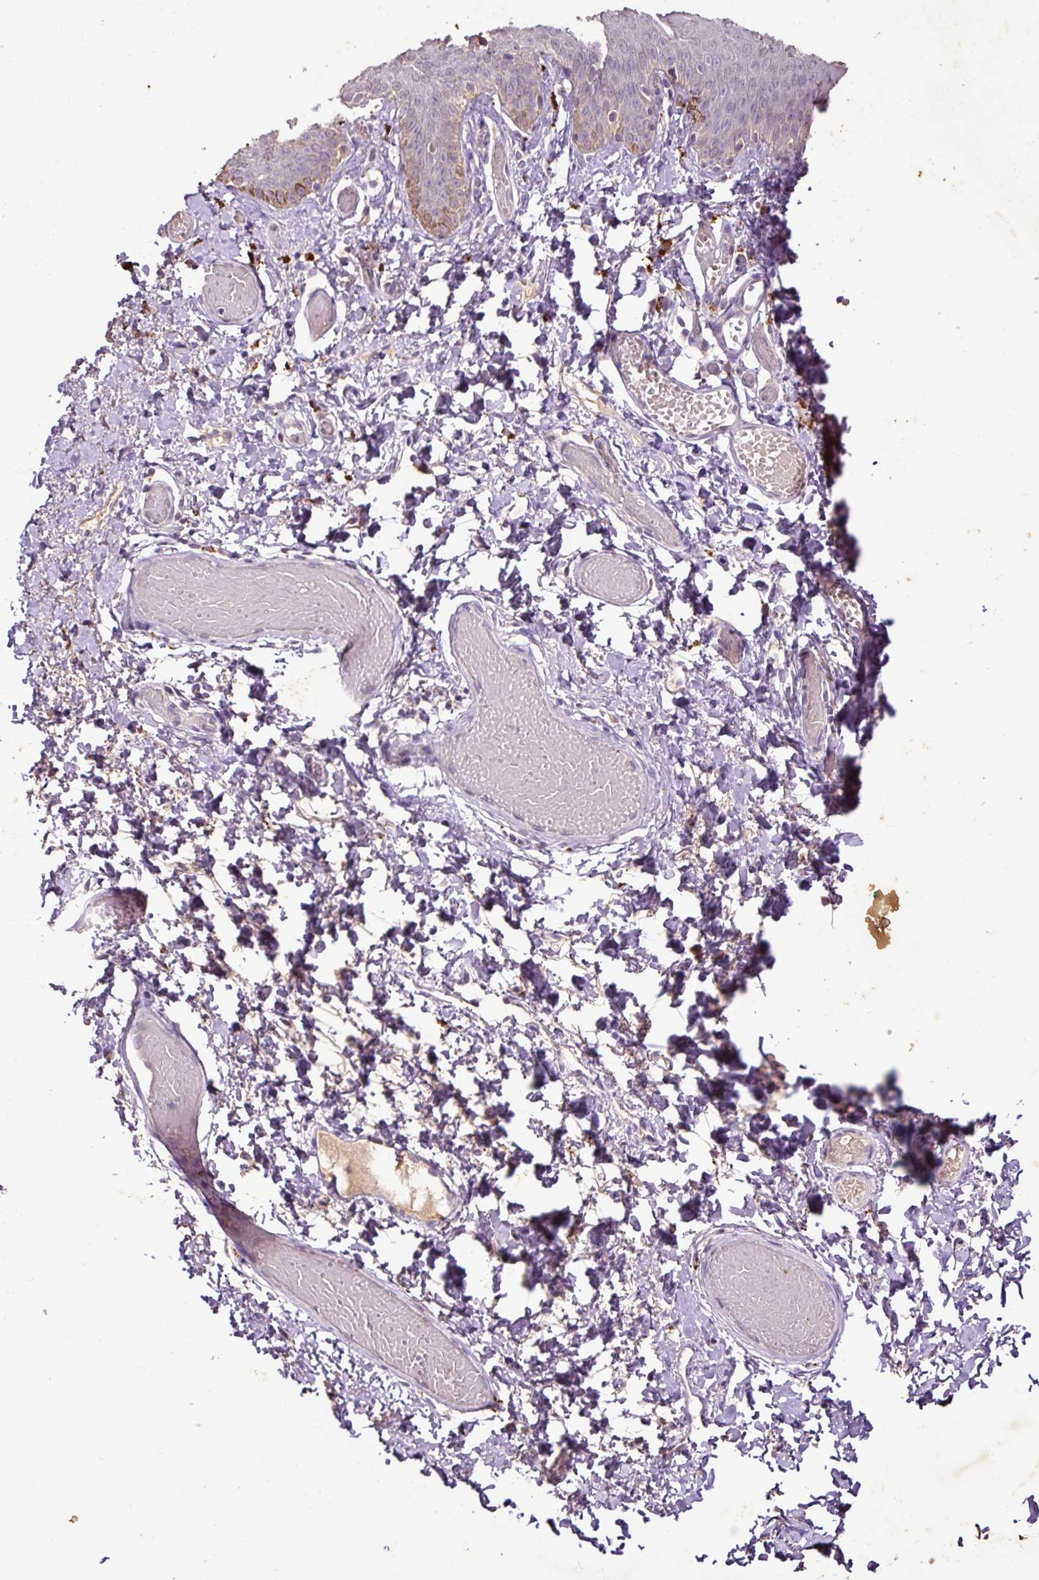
{"staining": {"intensity": "negative", "quantity": "none", "location": "none"}, "tissue": "skin", "cell_type": "Epidermal cells", "image_type": "normal", "snomed": [{"axis": "morphology", "description": "Normal tissue, NOS"}, {"axis": "topography", "description": "Anal"}], "caption": "IHC micrograph of benign skin stained for a protein (brown), which displays no staining in epidermal cells.", "gene": "LRTM2", "patient": {"sex": "female", "age": 40}}